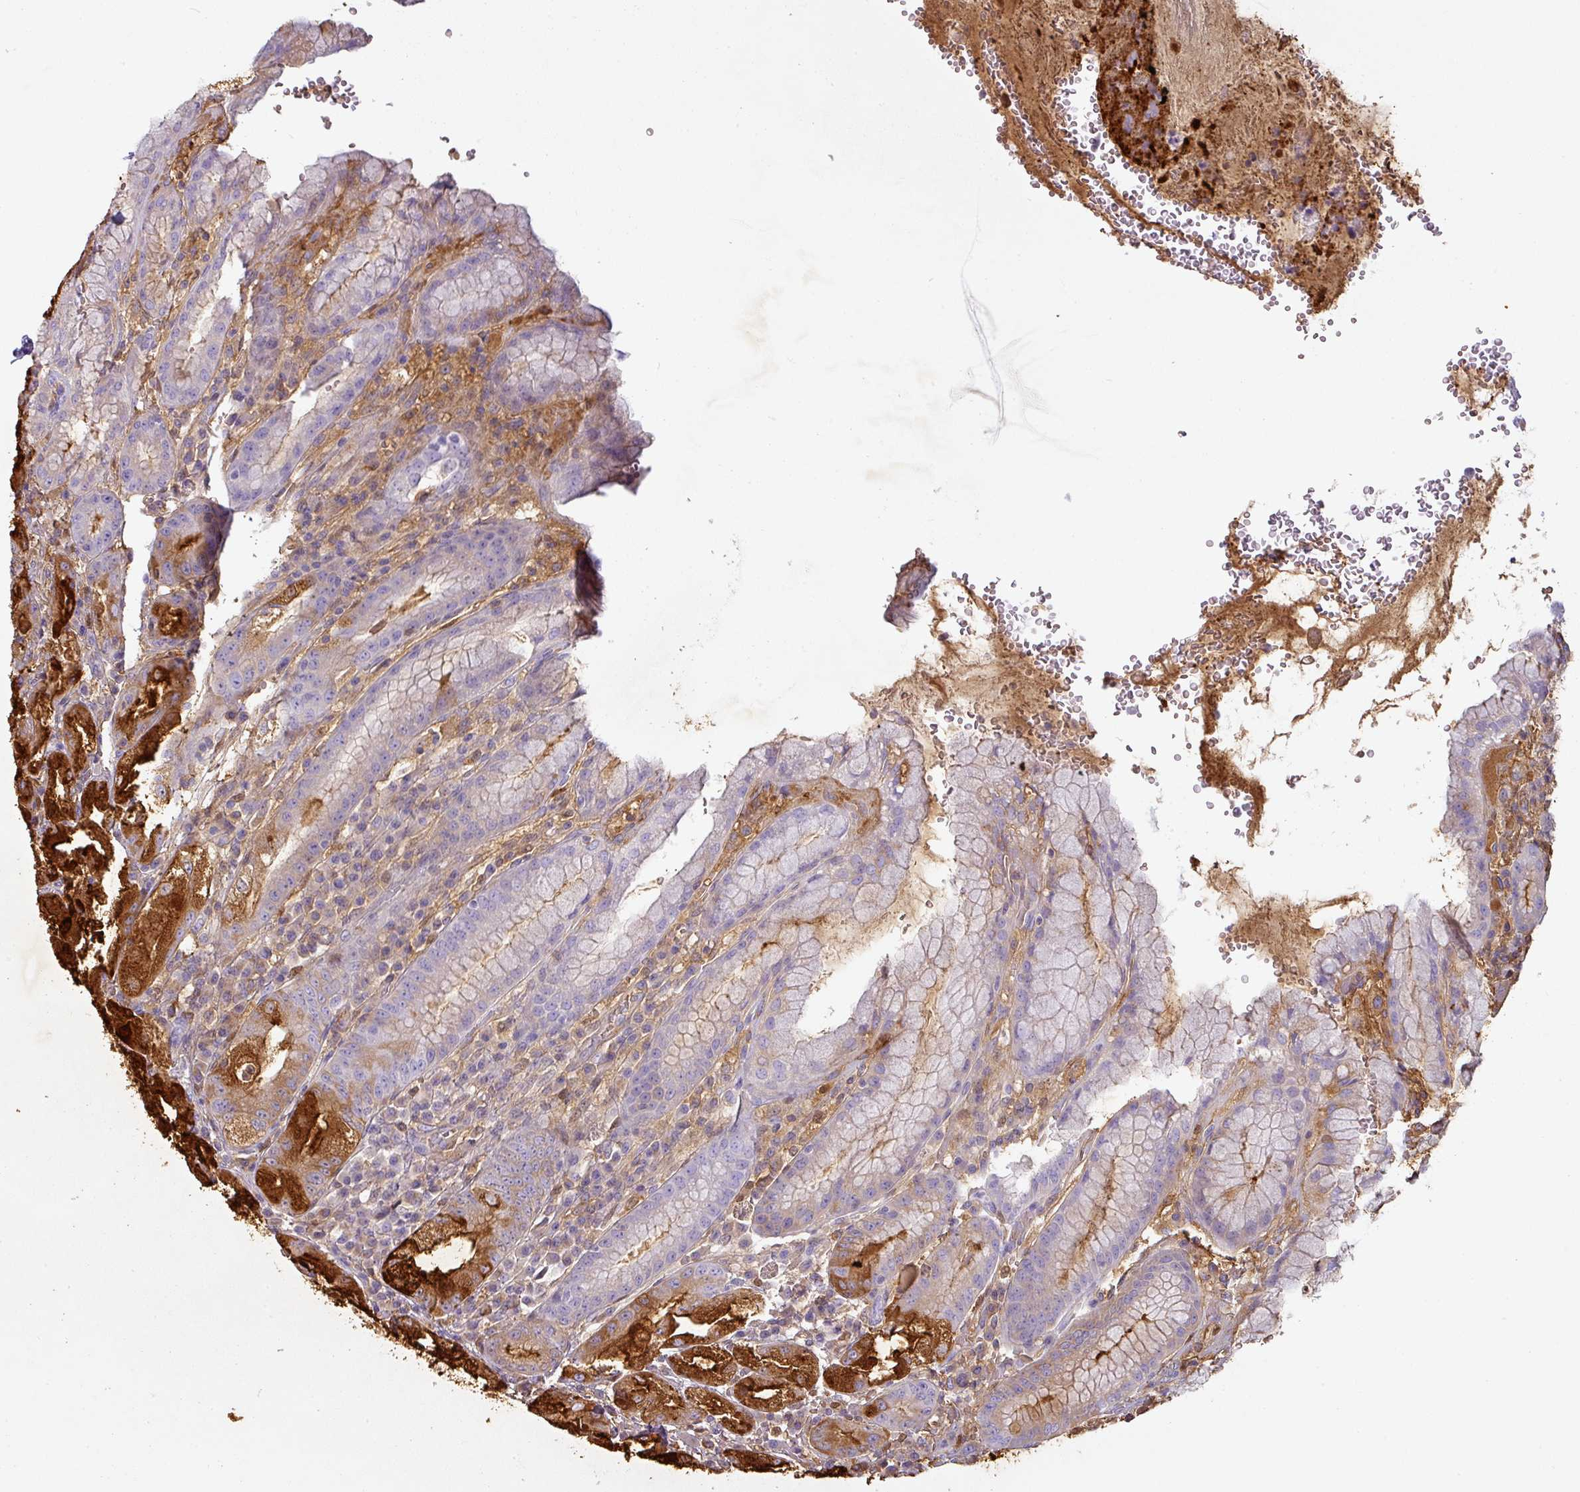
{"staining": {"intensity": "strong", "quantity": "25%-75%", "location": "cytoplasmic/membranous"}, "tissue": "stomach", "cell_type": "Glandular cells", "image_type": "normal", "snomed": [{"axis": "morphology", "description": "Normal tissue, NOS"}, {"axis": "topography", "description": "Stomach, upper"}], "caption": "An immunohistochemistry photomicrograph of benign tissue is shown. Protein staining in brown labels strong cytoplasmic/membranous positivity in stomach within glandular cells. The staining was performed using DAB (3,3'-diaminobenzidine), with brown indicating positive protein expression. Nuclei are stained blue with hematoxylin.", "gene": "PGA3", "patient": {"sex": "male", "age": 52}}